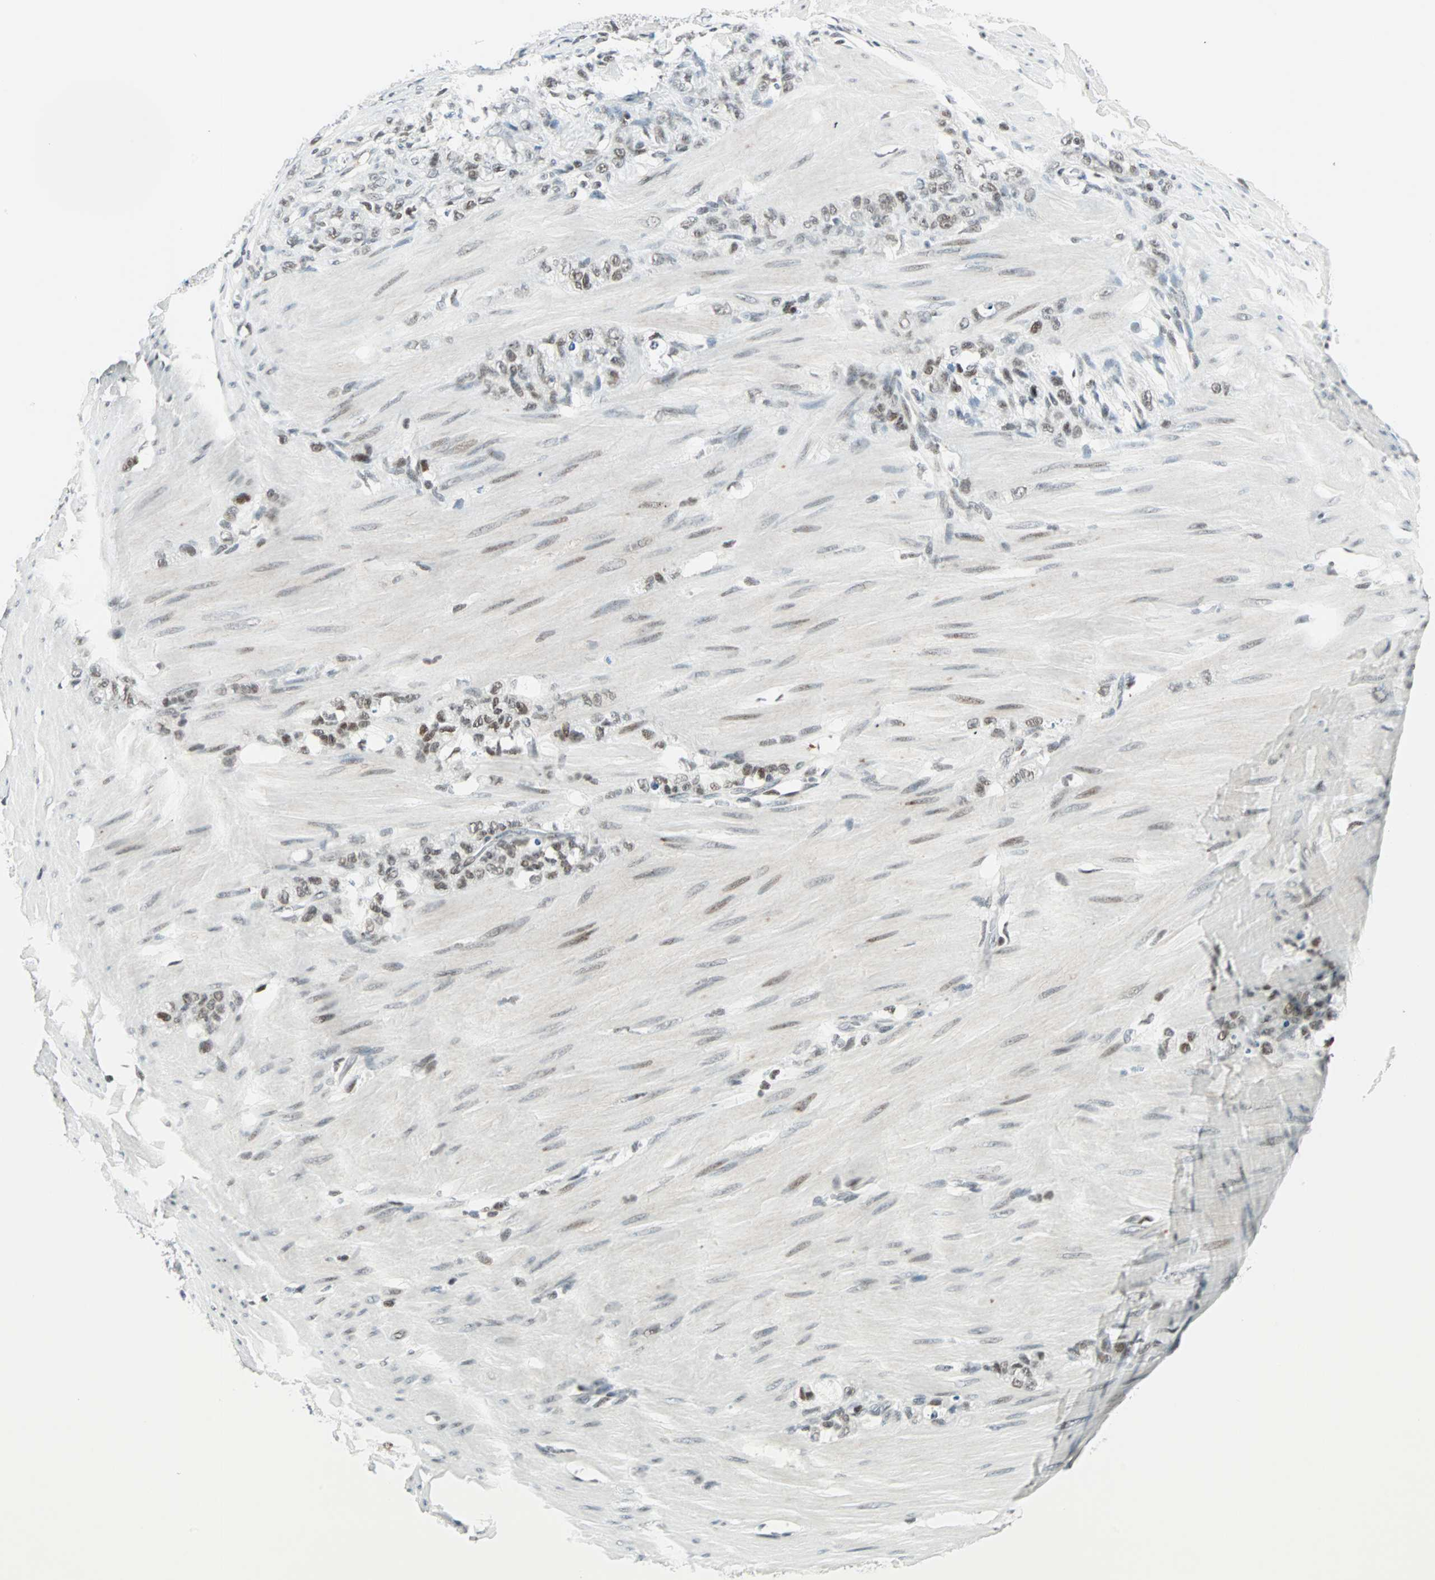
{"staining": {"intensity": "weak", "quantity": "25%-75%", "location": "nuclear"}, "tissue": "stomach cancer", "cell_type": "Tumor cells", "image_type": "cancer", "snomed": [{"axis": "morphology", "description": "Adenocarcinoma, NOS"}, {"axis": "topography", "description": "Stomach"}], "caption": "IHC micrograph of stomach cancer (adenocarcinoma) stained for a protein (brown), which reveals low levels of weak nuclear positivity in about 25%-75% of tumor cells.", "gene": "SIN3A", "patient": {"sex": "male", "age": 82}}